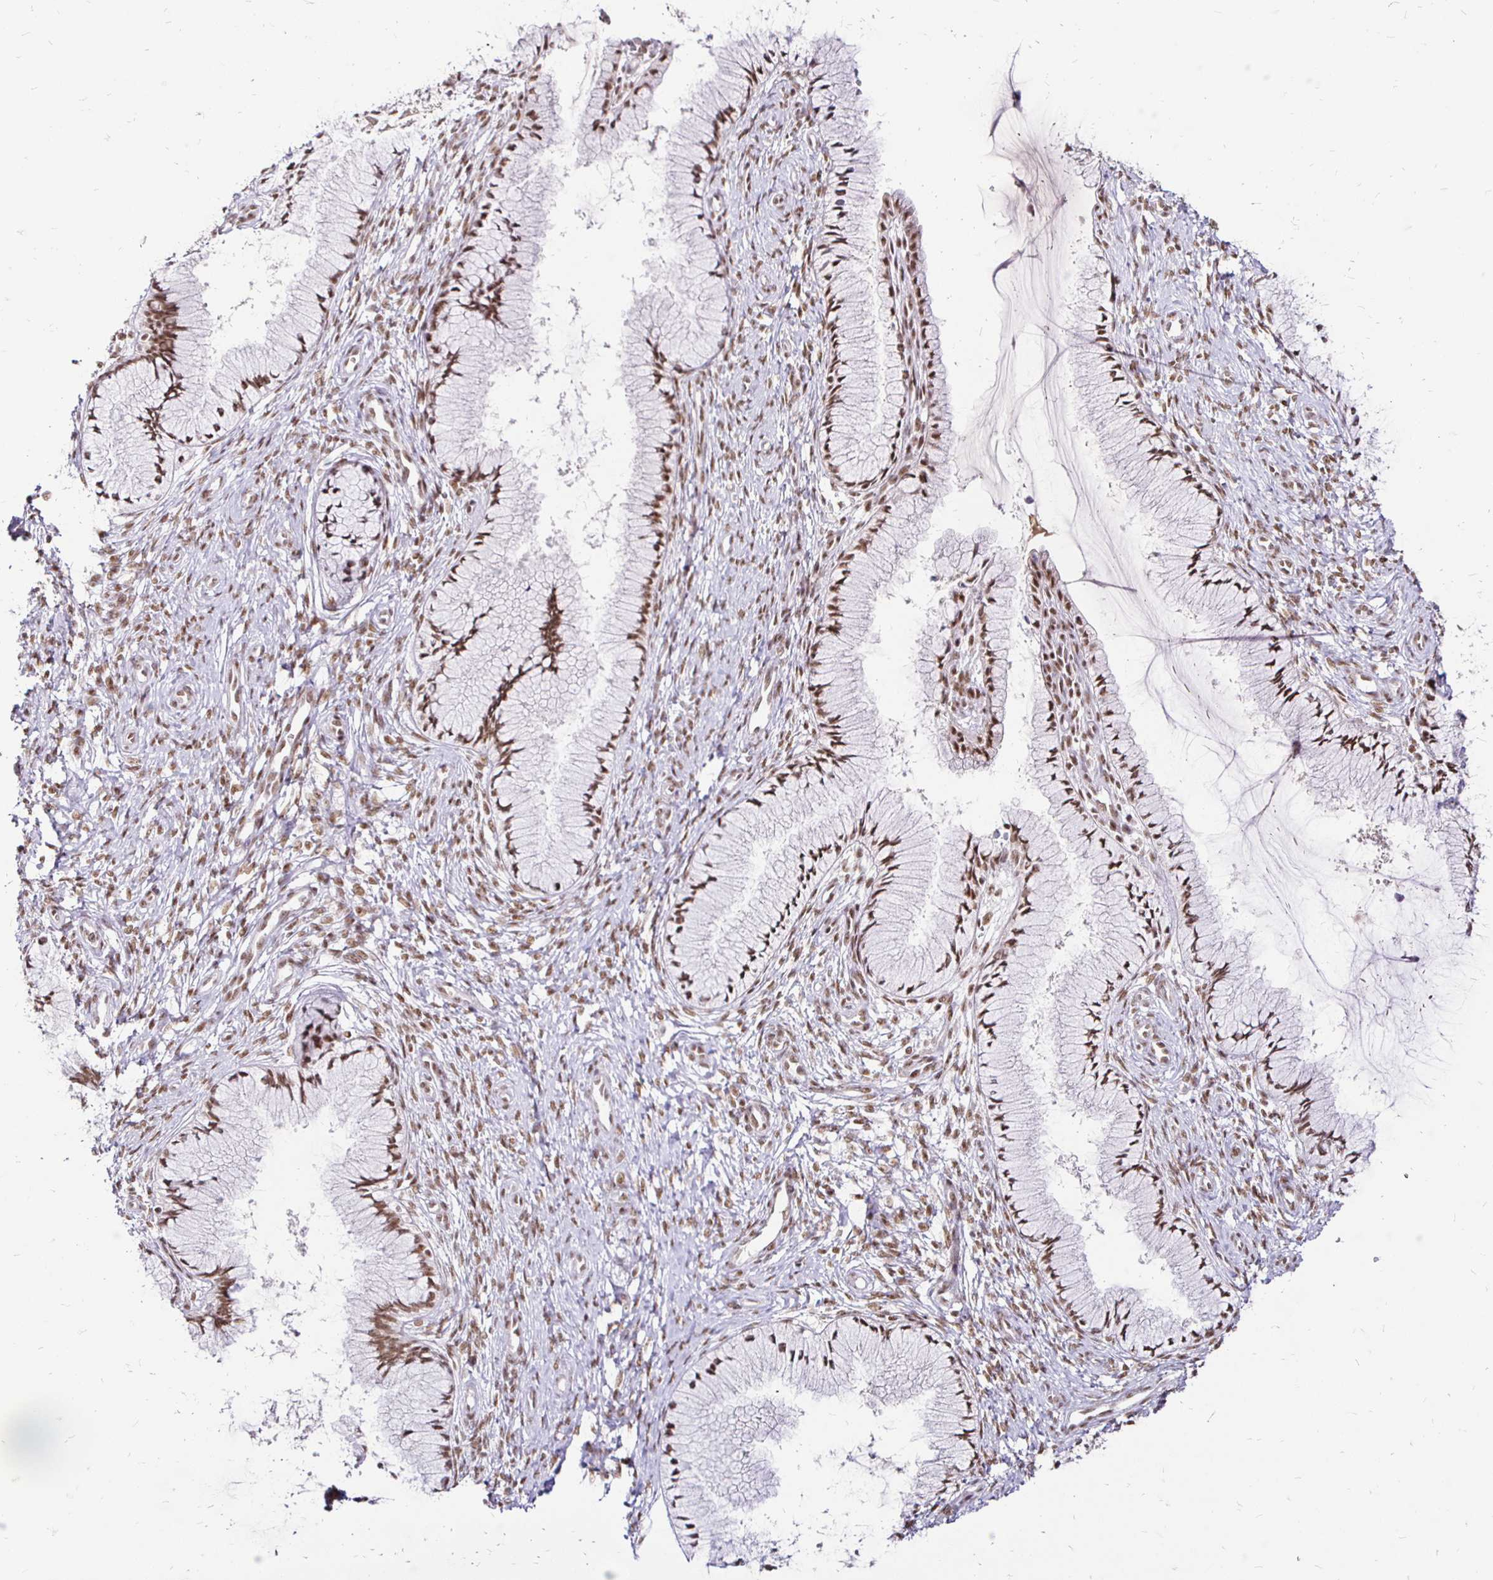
{"staining": {"intensity": "moderate", "quantity": ">75%", "location": "nuclear"}, "tissue": "cervix", "cell_type": "Glandular cells", "image_type": "normal", "snomed": [{"axis": "morphology", "description": "Normal tissue, NOS"}, {"axis": "topography", "description": "Cervix"}], "caption": "IHC staining of unremarkable cervix, which reveals medium levels of moderate nuclear staining in approximately >75% of glandular cells indicating moderate nuclear protein staining. The staining was performed using DAB (brown) for protein detection and nuclei were counterstained in hematoxylin (blue).", "gene": "SIN3A", "patient": {"sex": "female", "age": 37}}